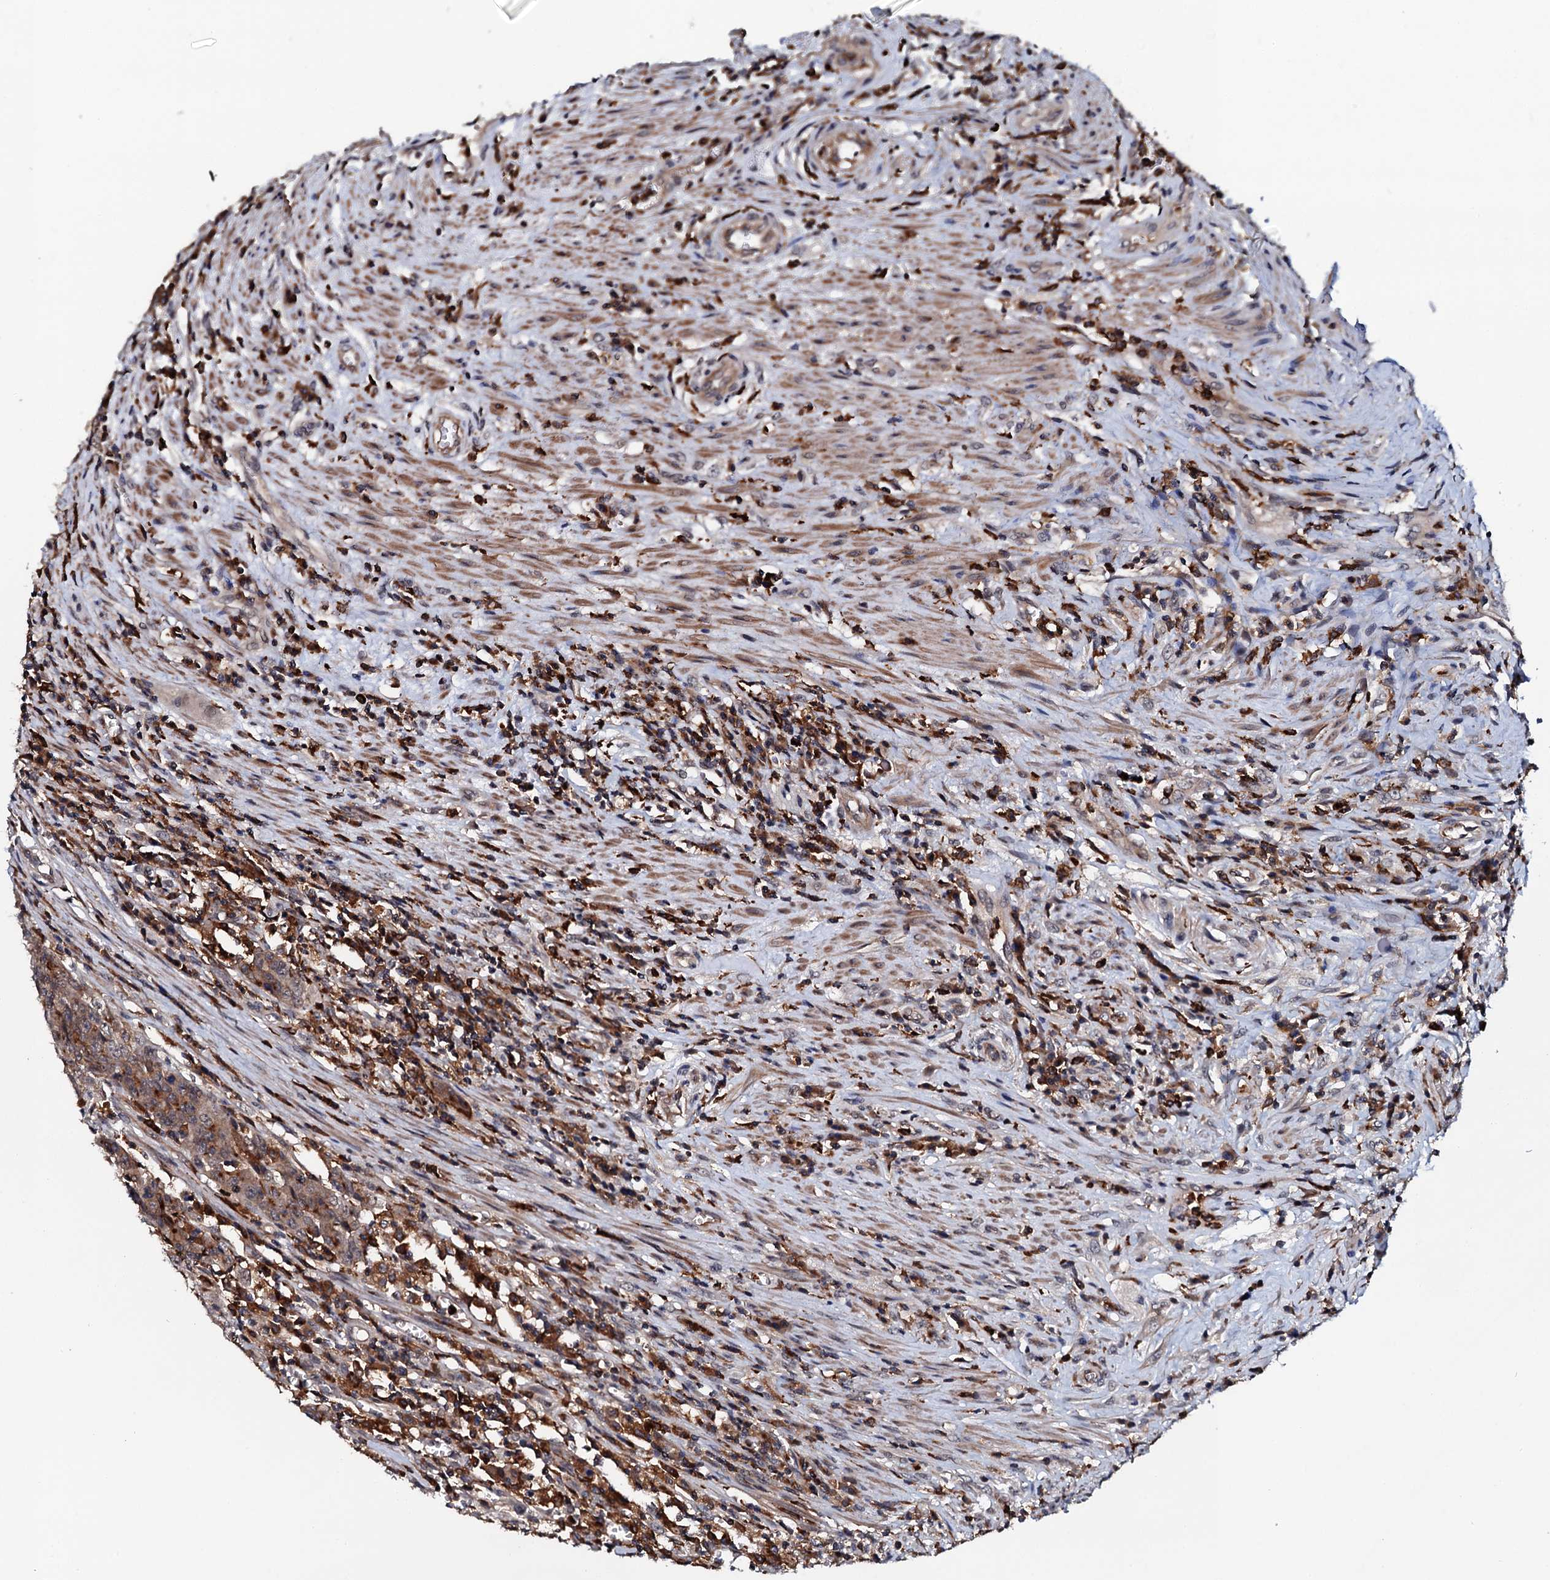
{"staining": {"intensity": "moderate", "quantity": ">75%", "location": "cytoplasmic/membranous"}, "tissue": "colorectal cancer", "cell_type": "Tumor cells", "image_type": "cancer", "snomed": [{"axis": "morphology", "description": "Adenocarcinoma, NOS"}, {"axis": "topography", "description": "Colon"}], "caption": "The photomicrograph displays staining of colorectal cancer (adenocarcinoma), revealing moderate cytoplasmic/membranous protein expression (brown color) within tumor cells. The staining was performed using DAB (3,3'-diaminobenzidine) to visualize the protein expression in brown, while the nuclei were stained in blue with hematoxylin (Magnification: 20x).", "gene": "VAMP8", "patient": {"sex": "male", "age": 62}}